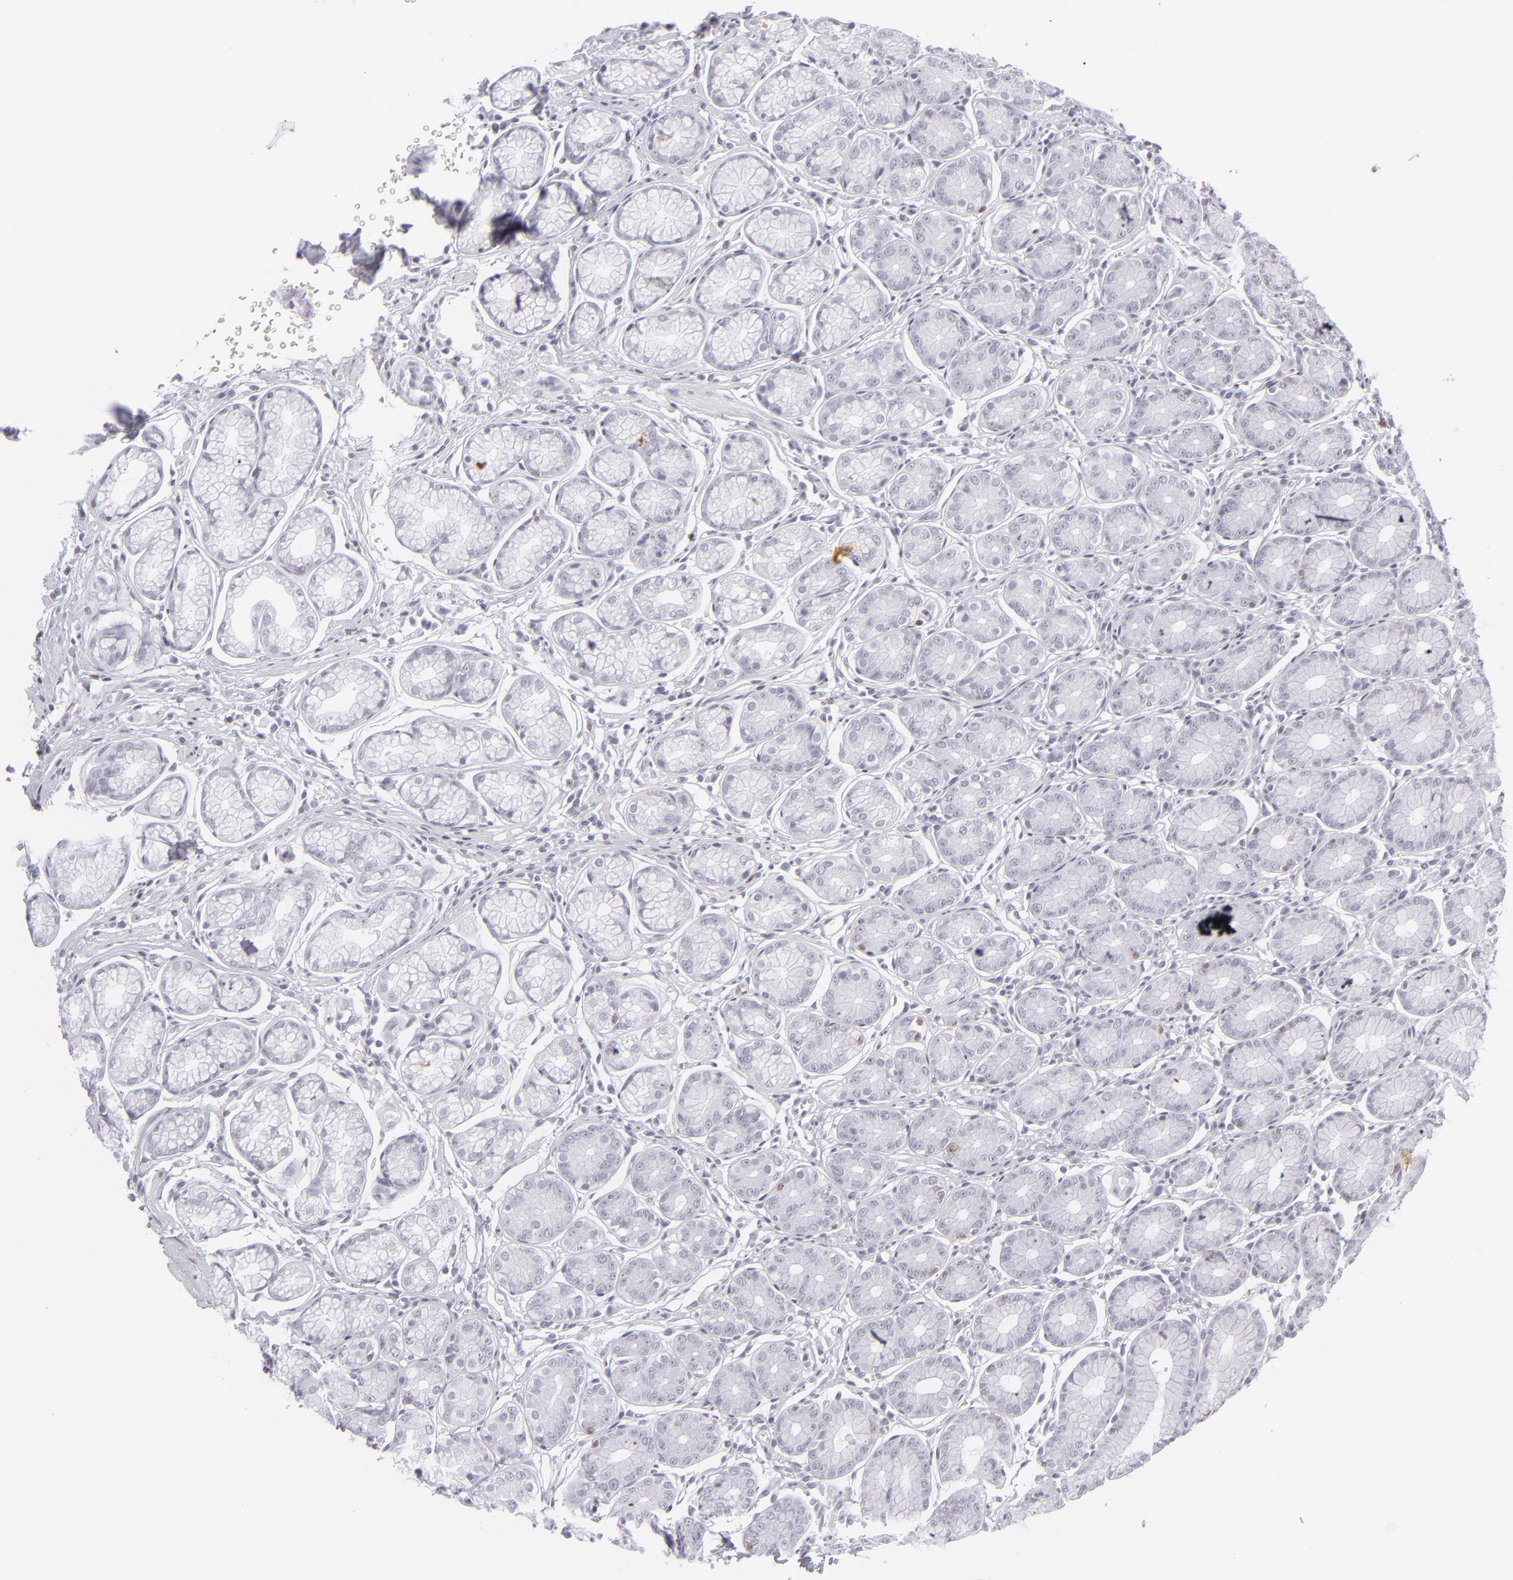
{"staining": {"intensity": "negative", "quantity": "none", "location": "none"}, "tissue": "stomach", "cell_type": "Glandular cells", "image_type": "normal", "snomed": [{"axis": "morphology", "description": "Normal tissue, NOS"}, {"axis": "topography", "description": "Stomach"}], "caption": "IHC image of unremarkable stomach: stomach stained with DAB demonstrates no significant protein expression in glandular cells. Brightfield microscopy of immunohistochemistry stained with DAB (brown) and hematoxylin (blue), captured at high magnification.", "gene": "CD7", "patient": {"sex": "male", "age": 42}}